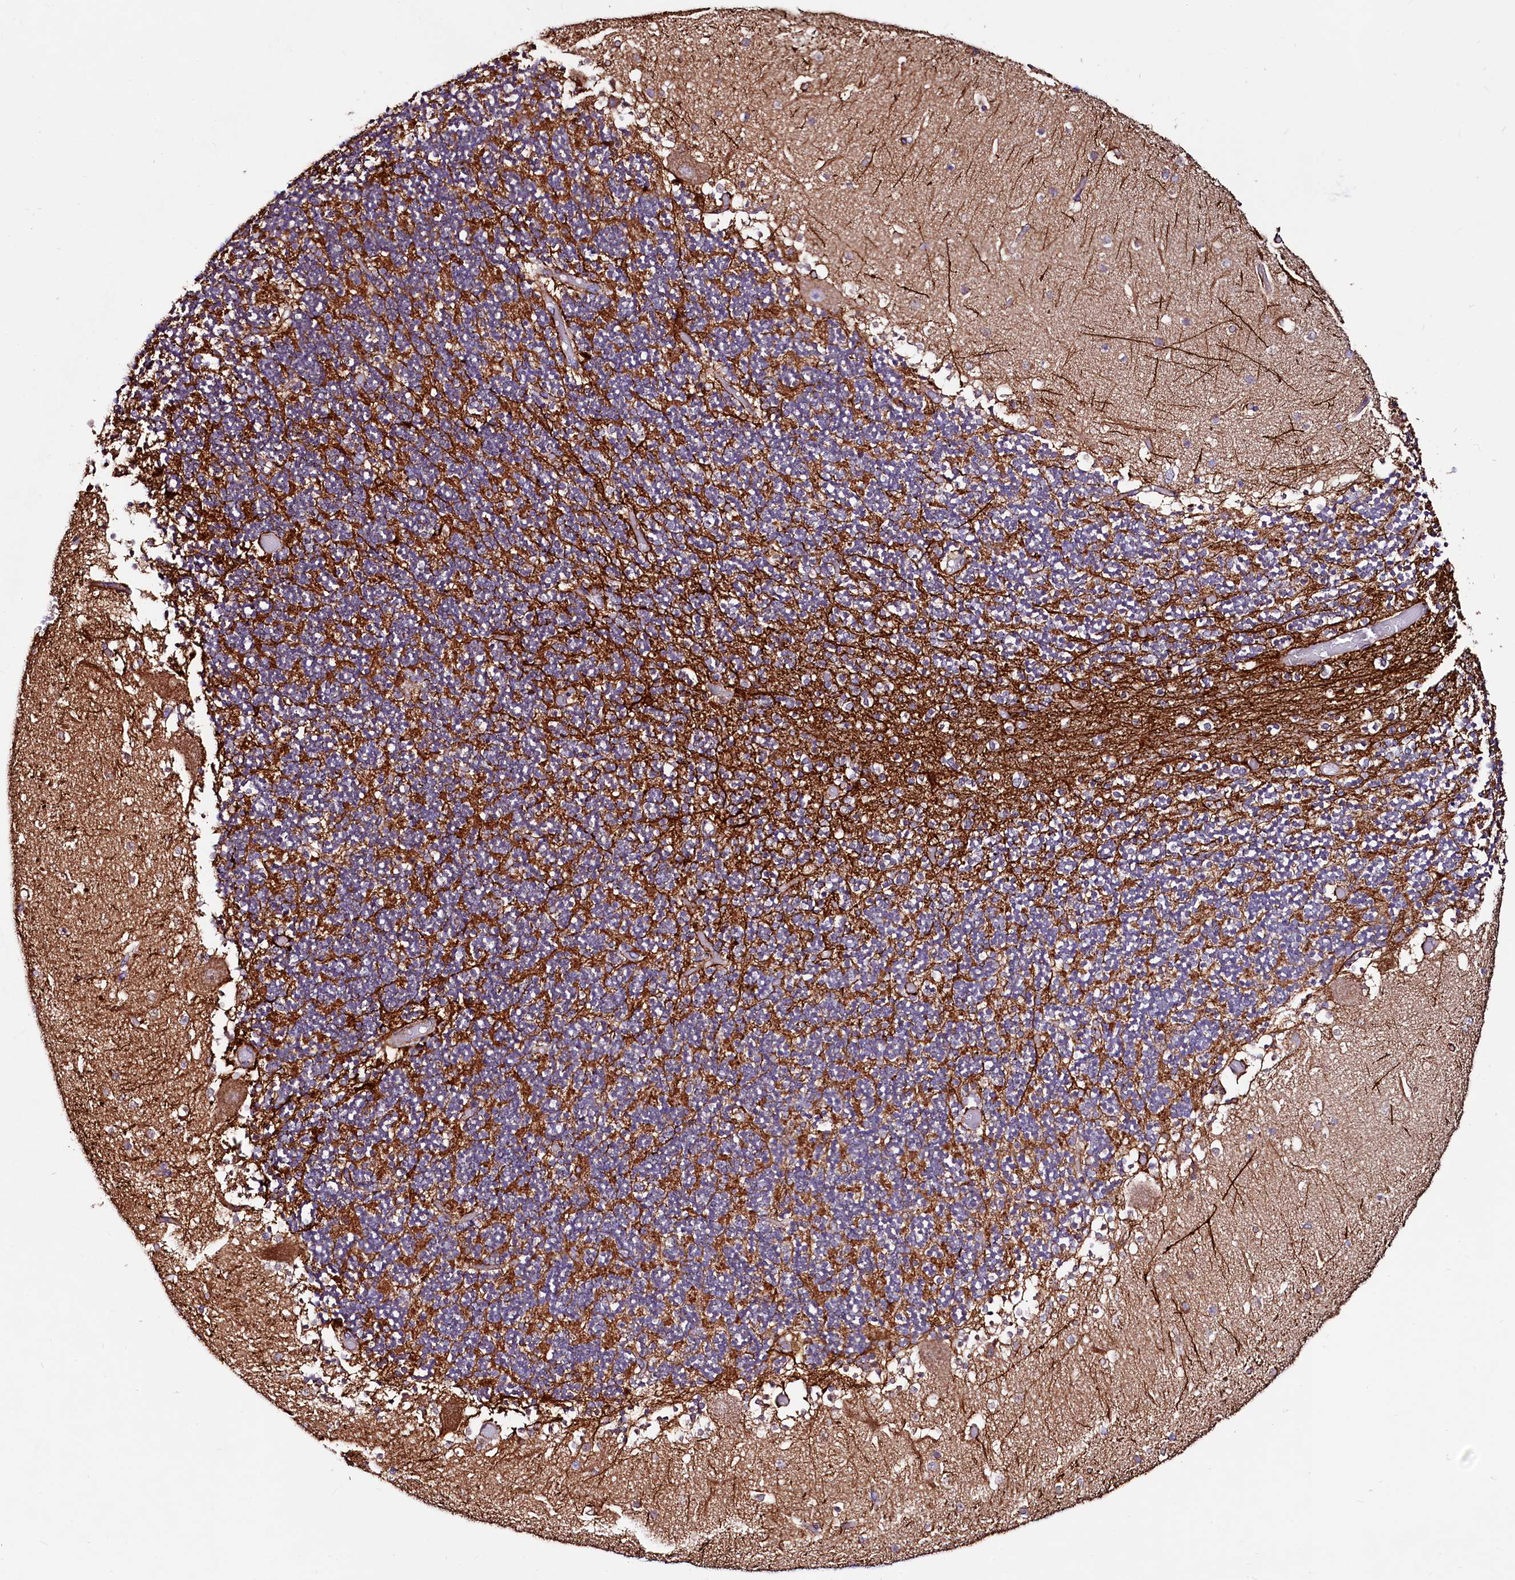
{"staining": {"intensity": "moderate", "quantity": "<25%", "location": "cytoplasmic/membranous"}, "tissue": "cerebellum", "cell_type": "Cells in granular layer", "image_type": "normal", "snomed": [{"axis": "morphology", "description": "Normal tissue, NOS"}, {"axis": "topography", "description": "Cerebellum"}], "caption": "Protein staining exhibits moderate cytoplasmic/membranous staining in approximately <25% of cells in granular layer in normal cerebellum.", "gene": "CIAO3", "patient": {"sex": "female", "age": 28}}